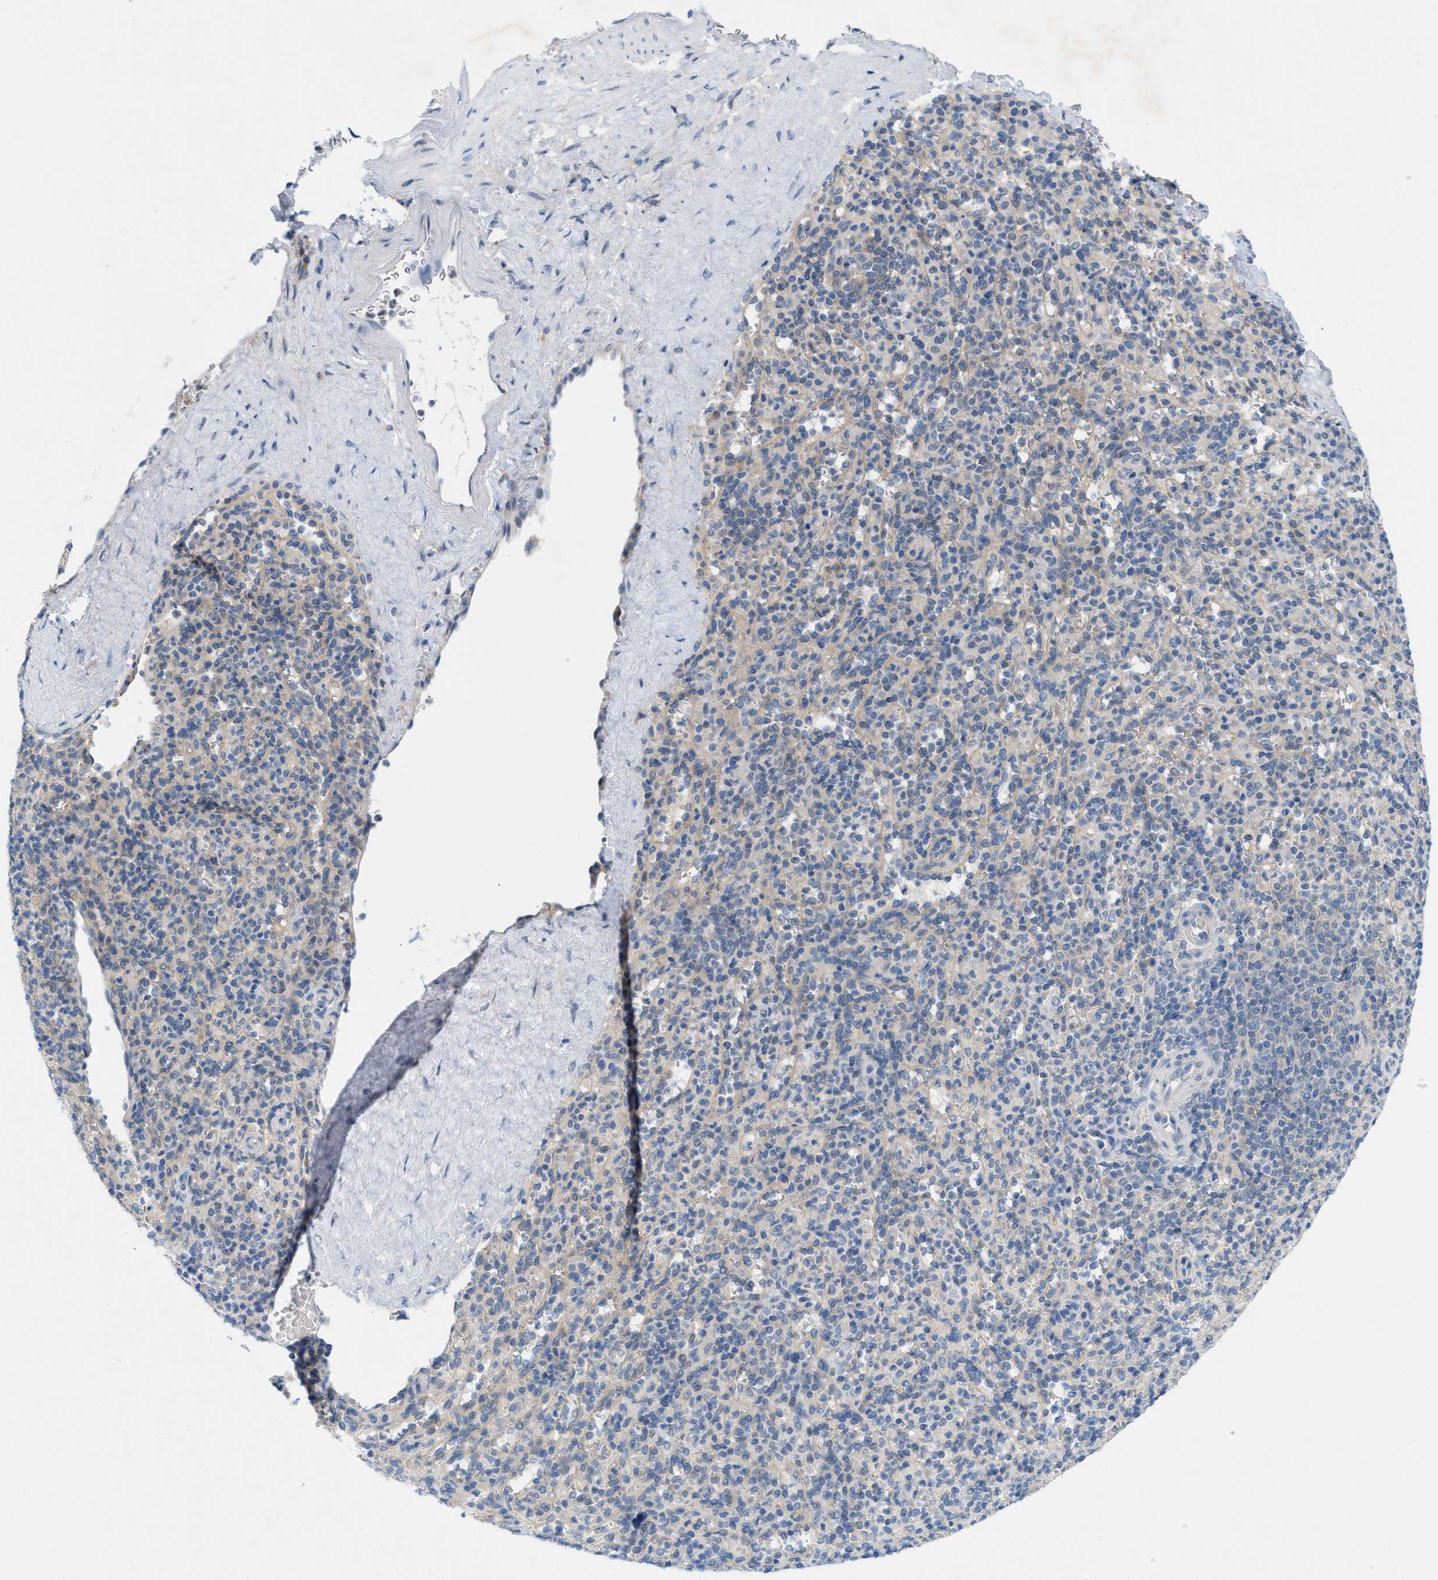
{"staining": {"intensity": "negative", "quantity": "none", "location": "none"}, "tissue": "spleen", "cell_type": "Cells in red pulp", "image_type": "normal", "snomed": [{"axis": "morphology", "description": "Normal tissue, NOS"}, {"axis": "topography", "description": "Spleen"}], "caption": "IHC histopathology image of unremarkable spleen: human spleen stained with DAB demonstrates no significant protein positivity in cells in red pulp.", "gene": "WIPI2", "patient": {"sex": "male", "age": 36}}